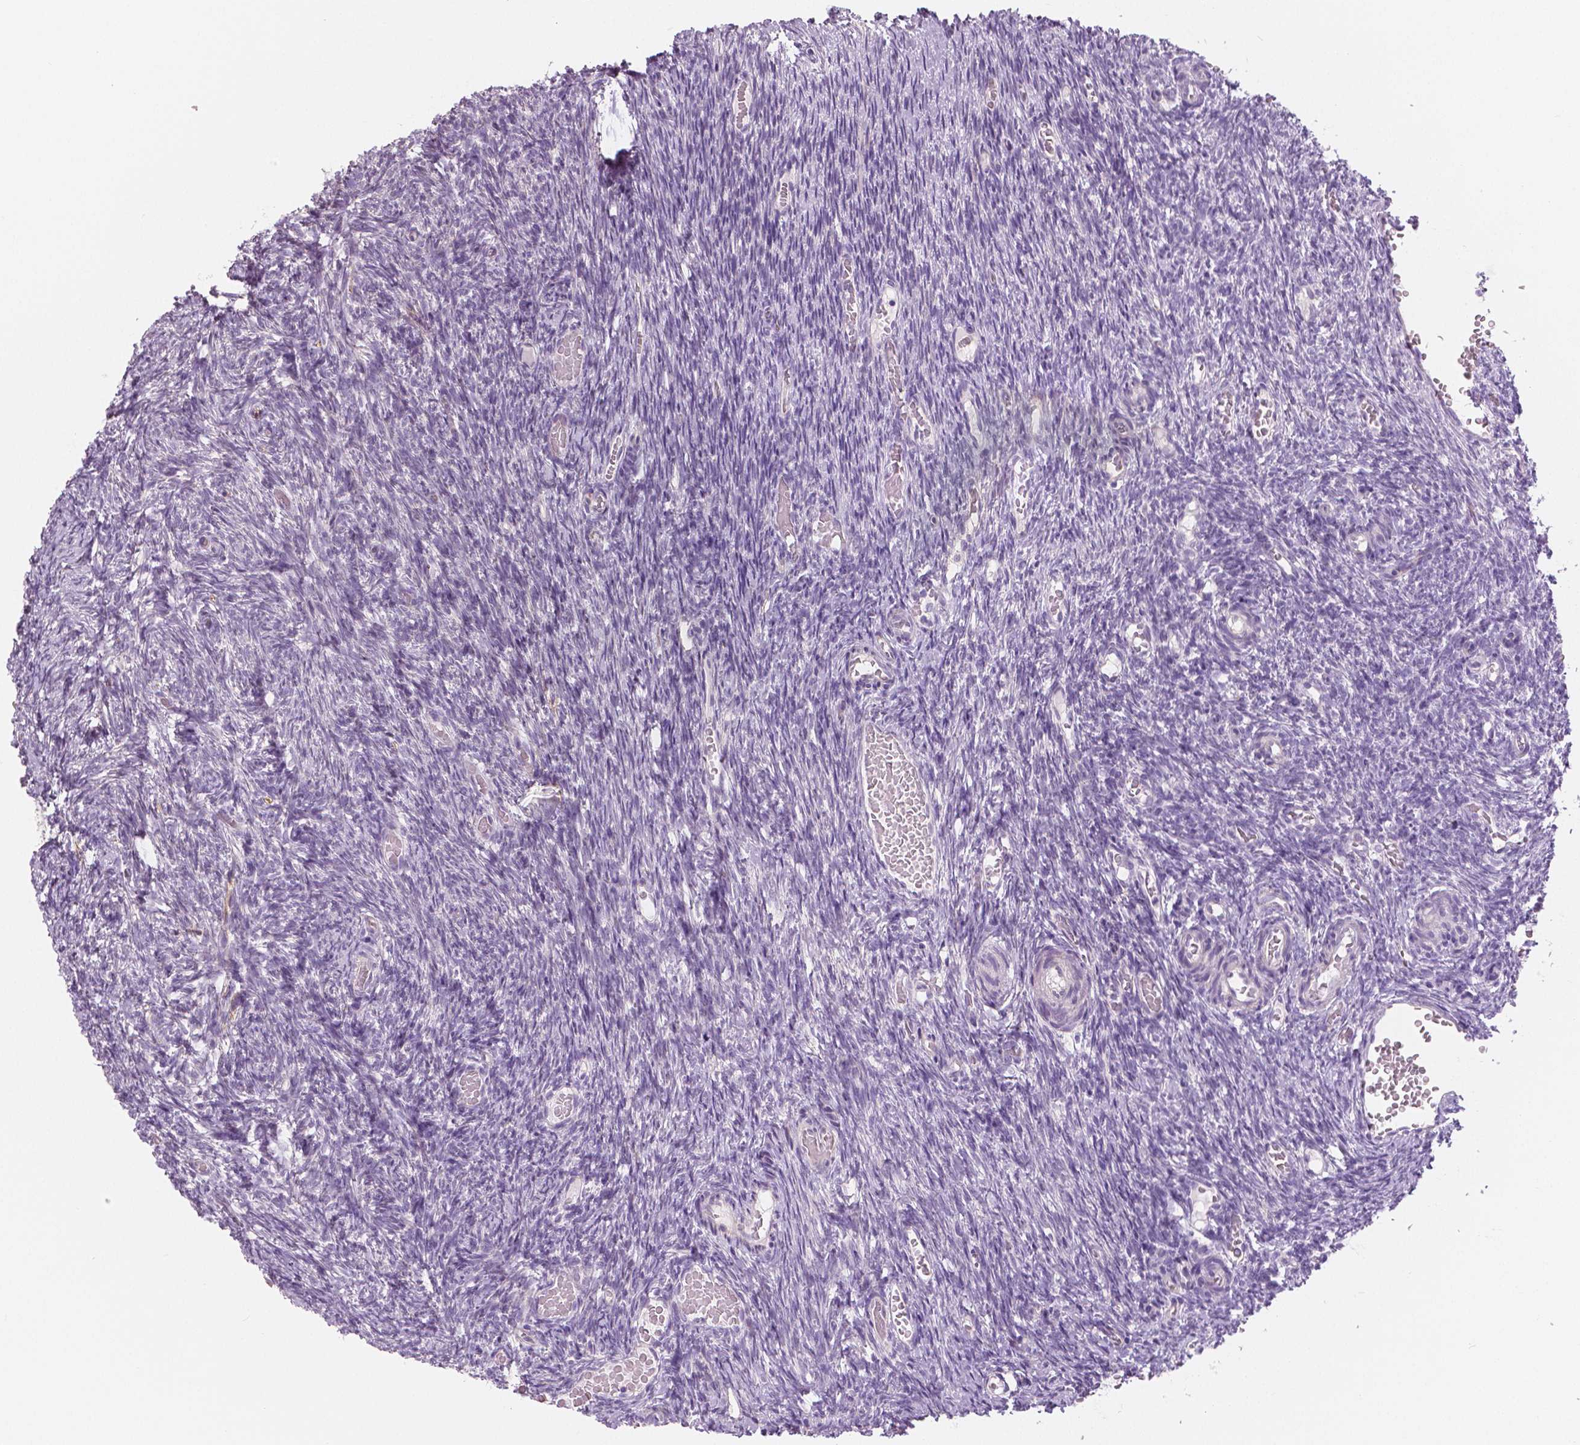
{"staining": {"intensity": "weak", "quantity": ">75%", "location": "cytoplasmic/membranous"}, "tissue": "ovary", "cell_type": "Follicle cells", "image_type": "normal", "snomed": [{"axis": "morphology", "description": "Normal tissue, NOS"}, {"axis": "topography", "description": "Ovary"}], "caption": "Immunohistochemistry (IHC) of unremarkable ovary displays low levels of weak cytoplasmic/membranous positivity in about >75% of follicle cells.", "gene": "SLC24A1", "patient": {"sex": "female", "age": 39}}